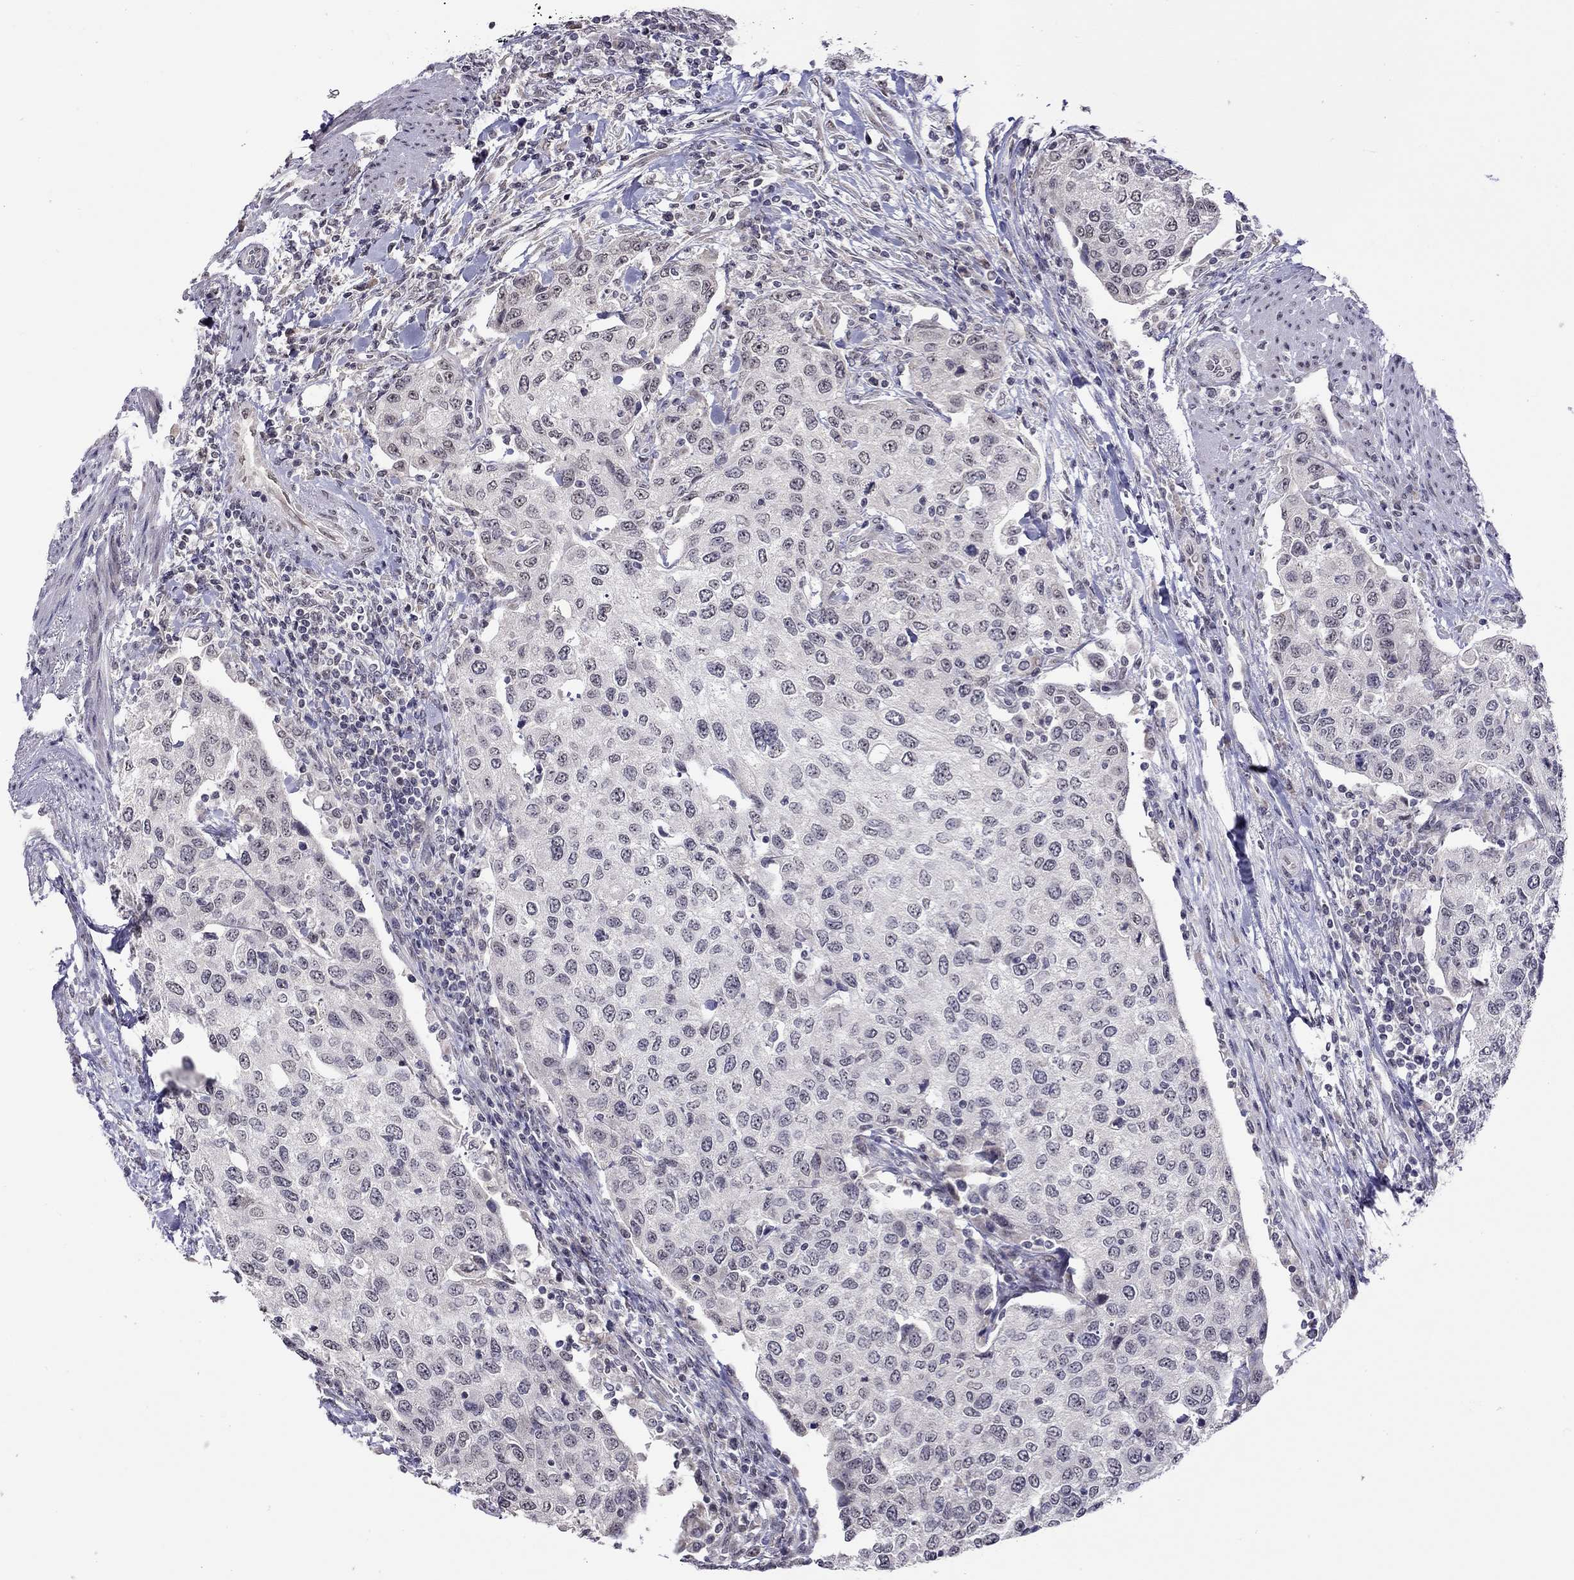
{"staining": {"intensity": "negative", "quantity": "none", "location": "none"}, "tissue": "urothelial cancer", "cell_type": "Tumor cells", "image_type": "cancer", "snomed": [{"axis": "morphology", "description": "Urothelial carcinoma, High grade"}, {"axis": "topography", "description": "Urinary bladder"}], "caption": "Urothelial cancer stained for a protein using immunohistochemistry reveals no staining tumor cells.", "gene": "HES5", "patient": {"sex": "female", "age": 78}}